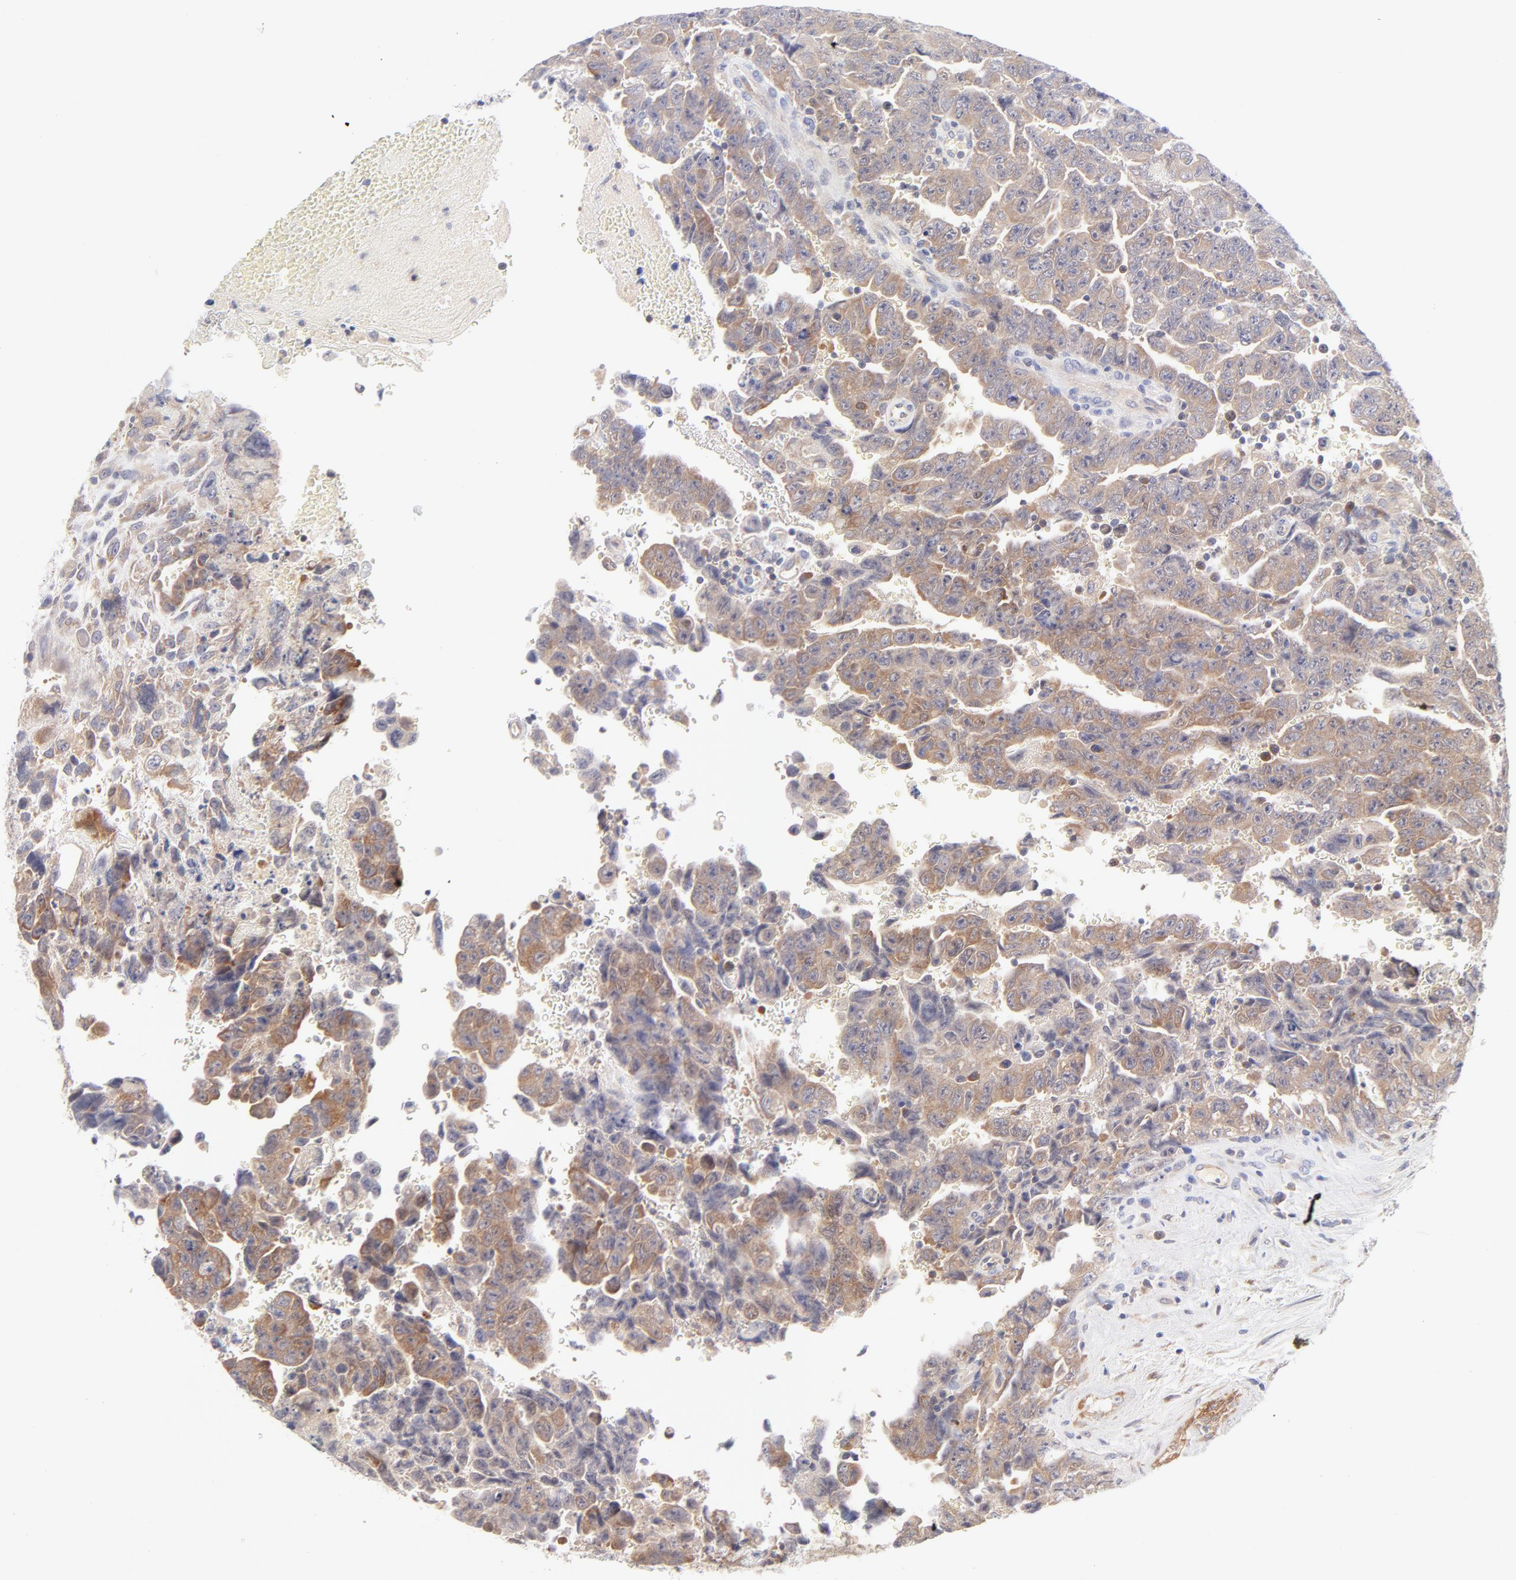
{"staining": {"intensity": "moderate", "quantity": ">75%", "location": "cytoplasmic/membranous"}, "tissue": "testis cancer", "cell_type": "Tumor cells", "image_type": "cancer", "snomed": [{"axis": "morphology", "description": "Carcinoma, Embryonal, NOS"}, {"axis": "topography", "description": "Testis"}], "caption": "IHC (DAB) staining of human testis cancer shows moderate cytoplasmic/membranous protein staining in about >75% of tumor cells.", "gene": "RPS6KA1", "patient": {"sex": "male", "age": 28}}